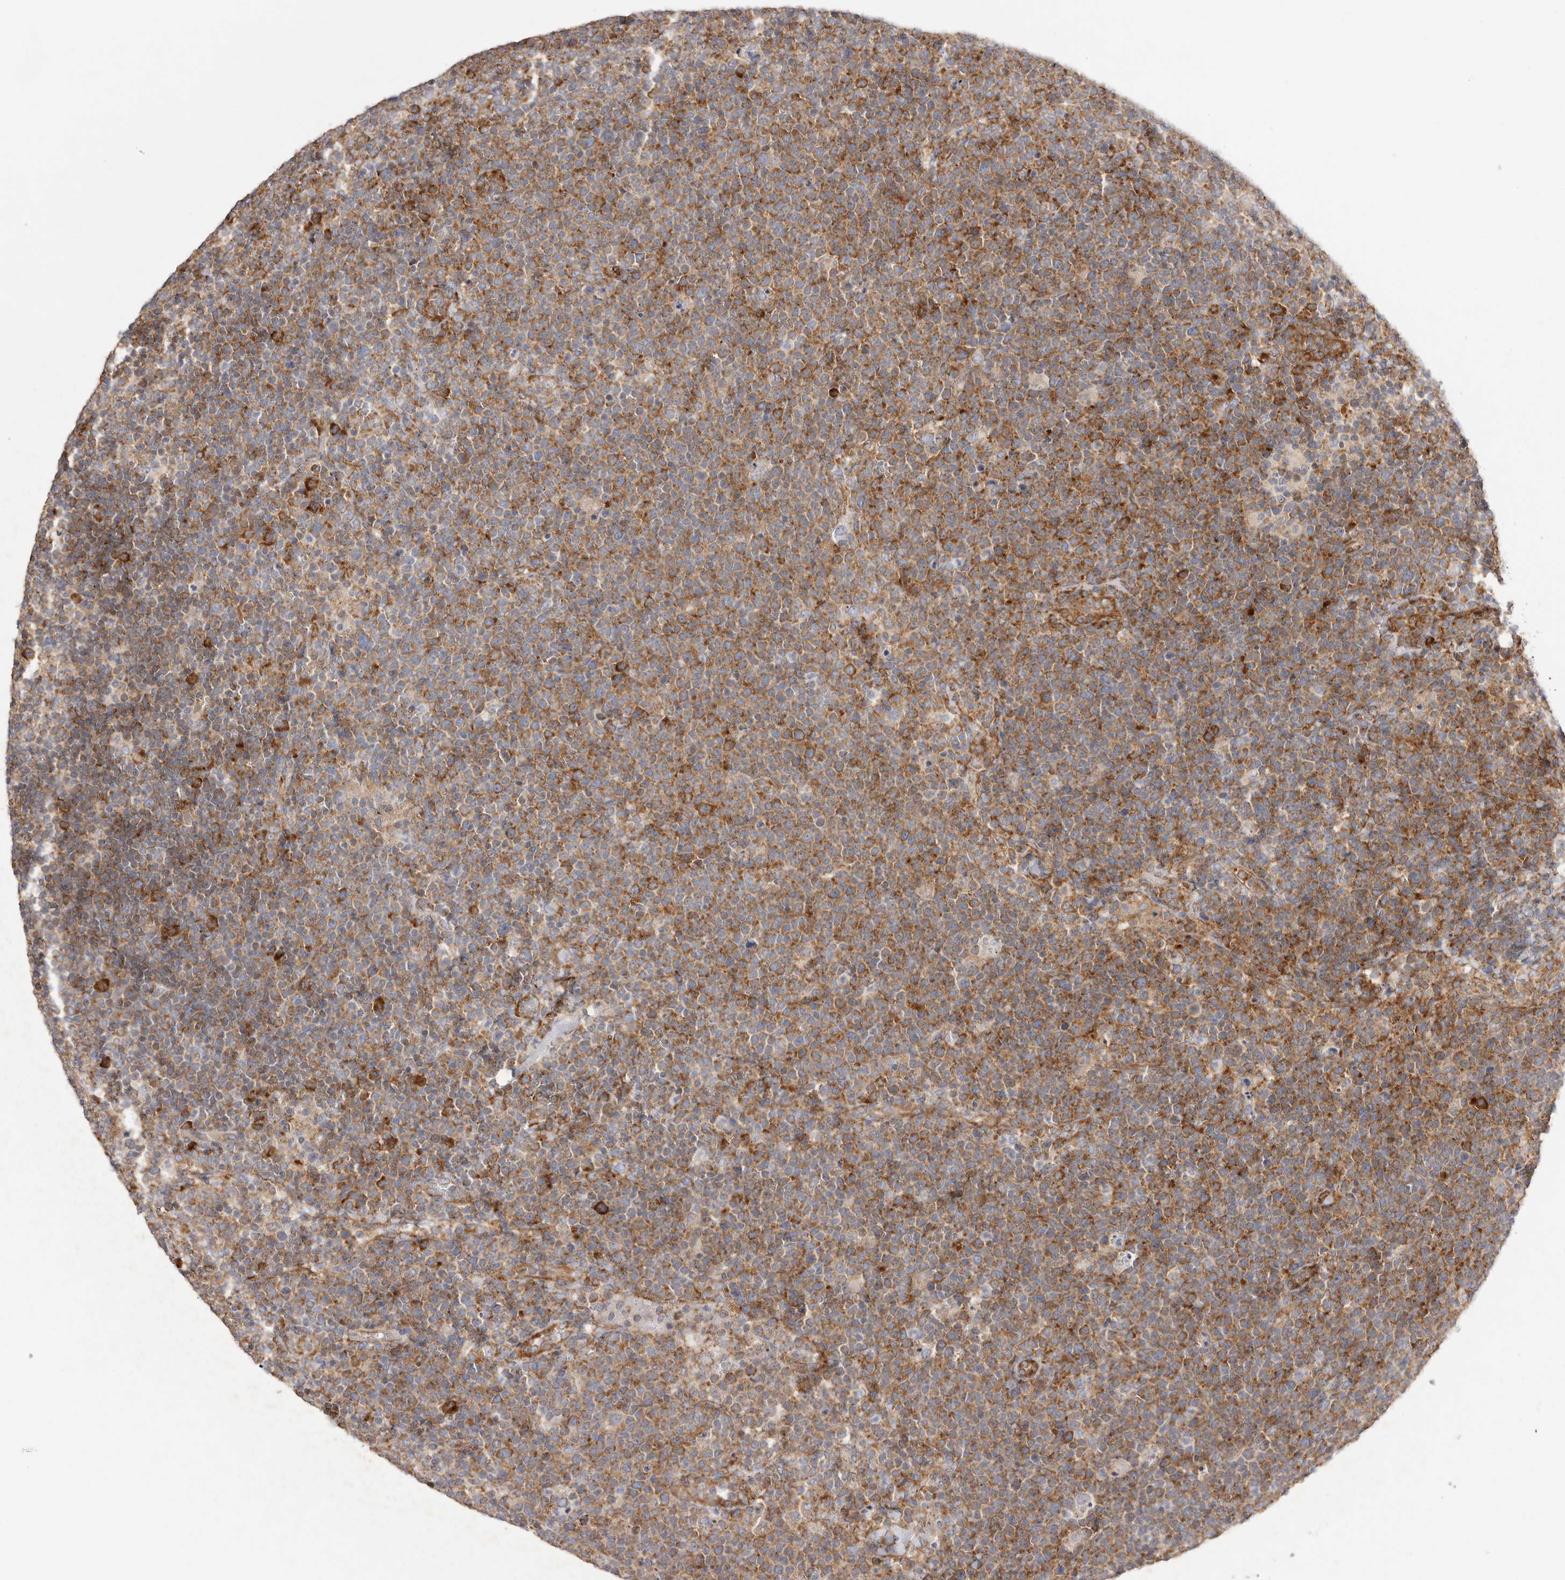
{"staining": {"intensity": "moderate", "quantity": ">75%", "location": "cytoplasmic/membranous"}, "tissue": "lymphoma", "cell_type": "Tumor cells", "image_type": "cancer", "snomed": [{"axis": "morphology", "description": "Malignant lymphoma, non-Hodgkin's type, High grade"}, {"axis": "topography", "description": "Lymph node"}], "caption": "High-grade malignant lymphoma, non-Hodgkin's type tissue displays moderate cytoplasmic/membranous staining in about >75% of tumor cells", "gene": "SERBP1", "patient": {"sex": "male", "age": 61}}